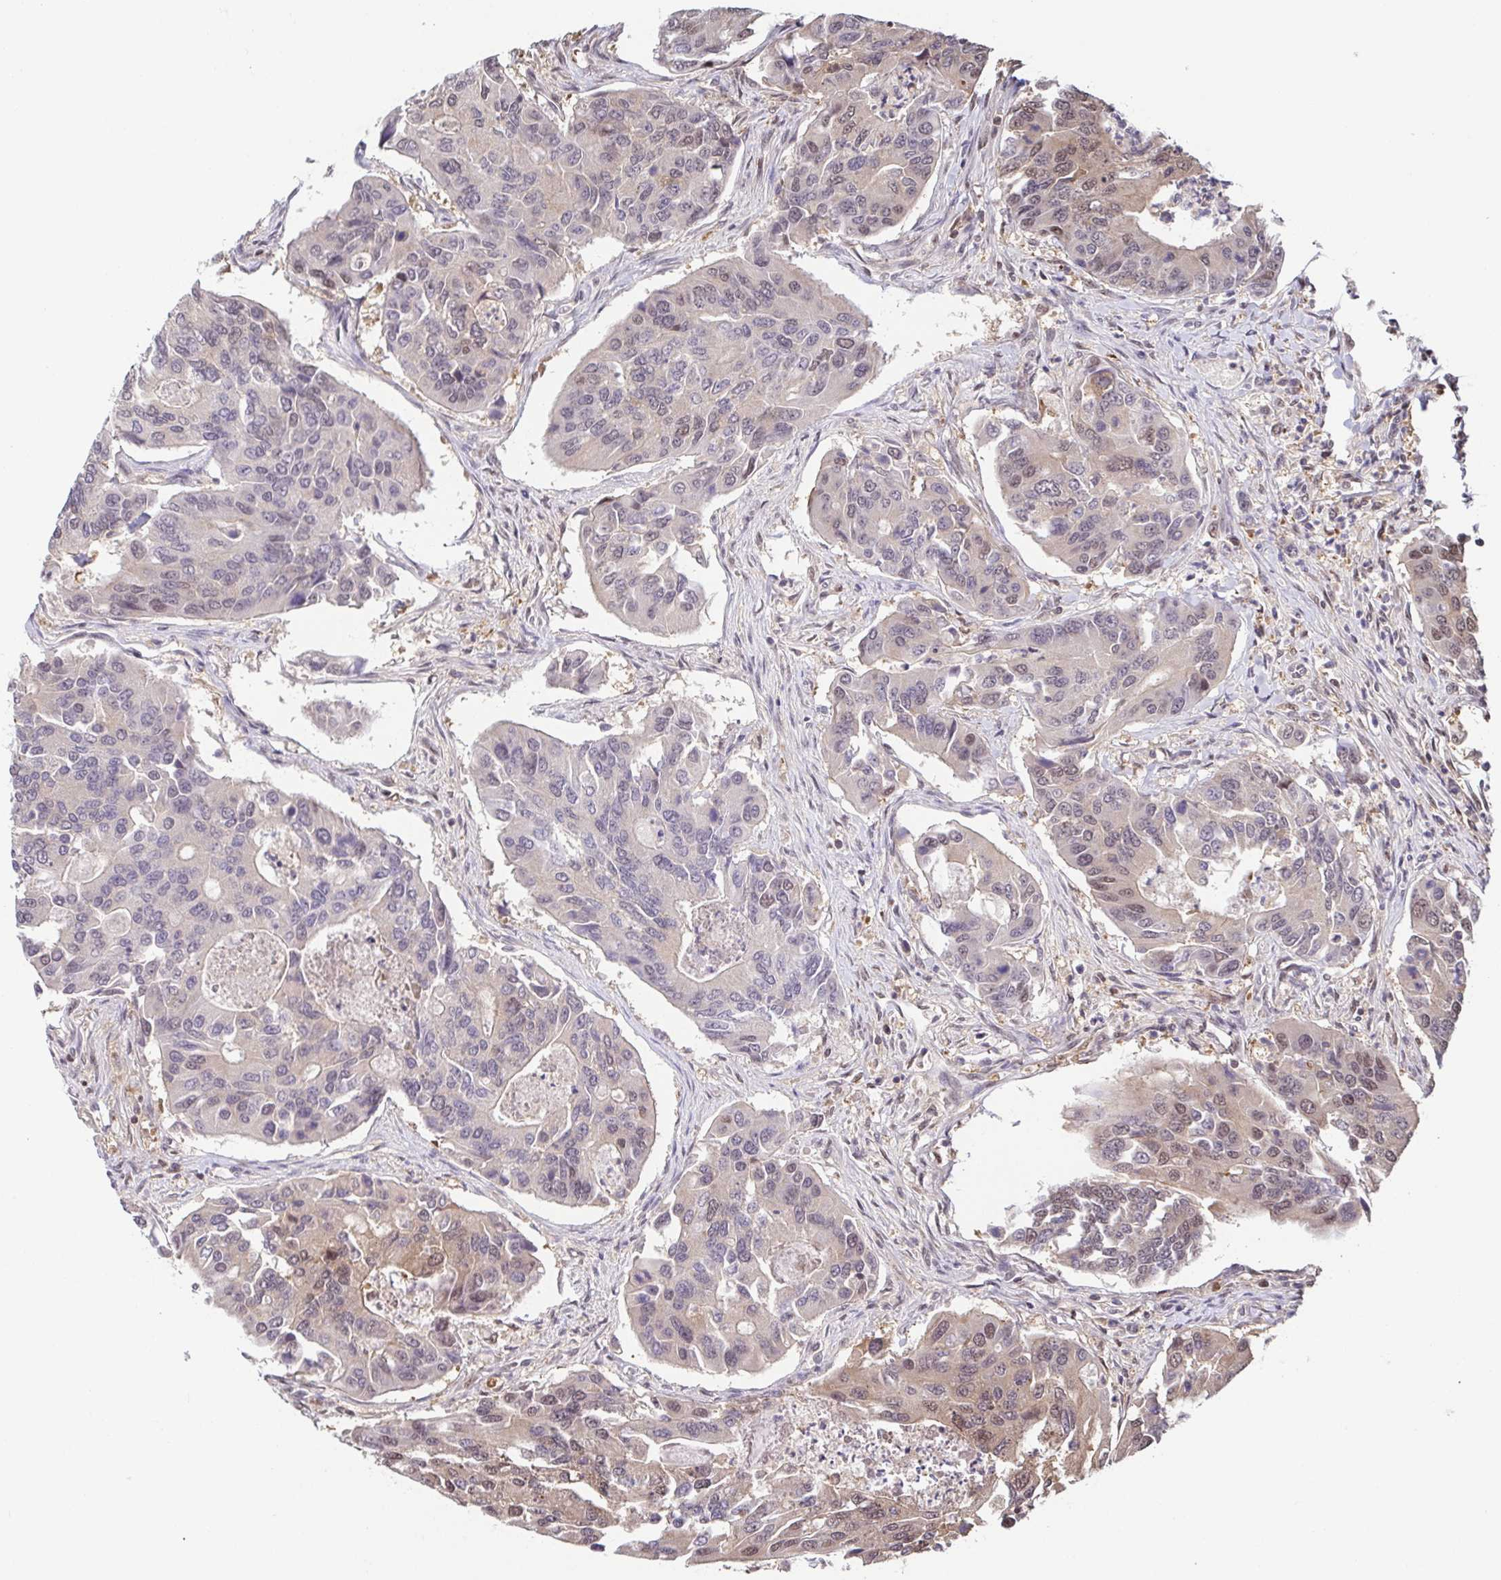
{"staining": {"intensity": "moderate", "quantity": "<25%", "location": "nuclear"}, "tissue": "colorectal cancer", "cell_type": "Tumor cells", "image_type": "cancer", "snomed": [{"axis": "morphology", "description": "Adenocarcinoma, NOS"}, {"axis": "topography", "description": "Colon"}], "caption": "A high-resolution photomicrograph shows immunohistochemistry (IHC) staining of colorectal cancer, which exhibits moderate nuclear expression in about <25% of tumor cells.", "gene": "PSMB9", "patient": {"sex": "female", "age": 67}}